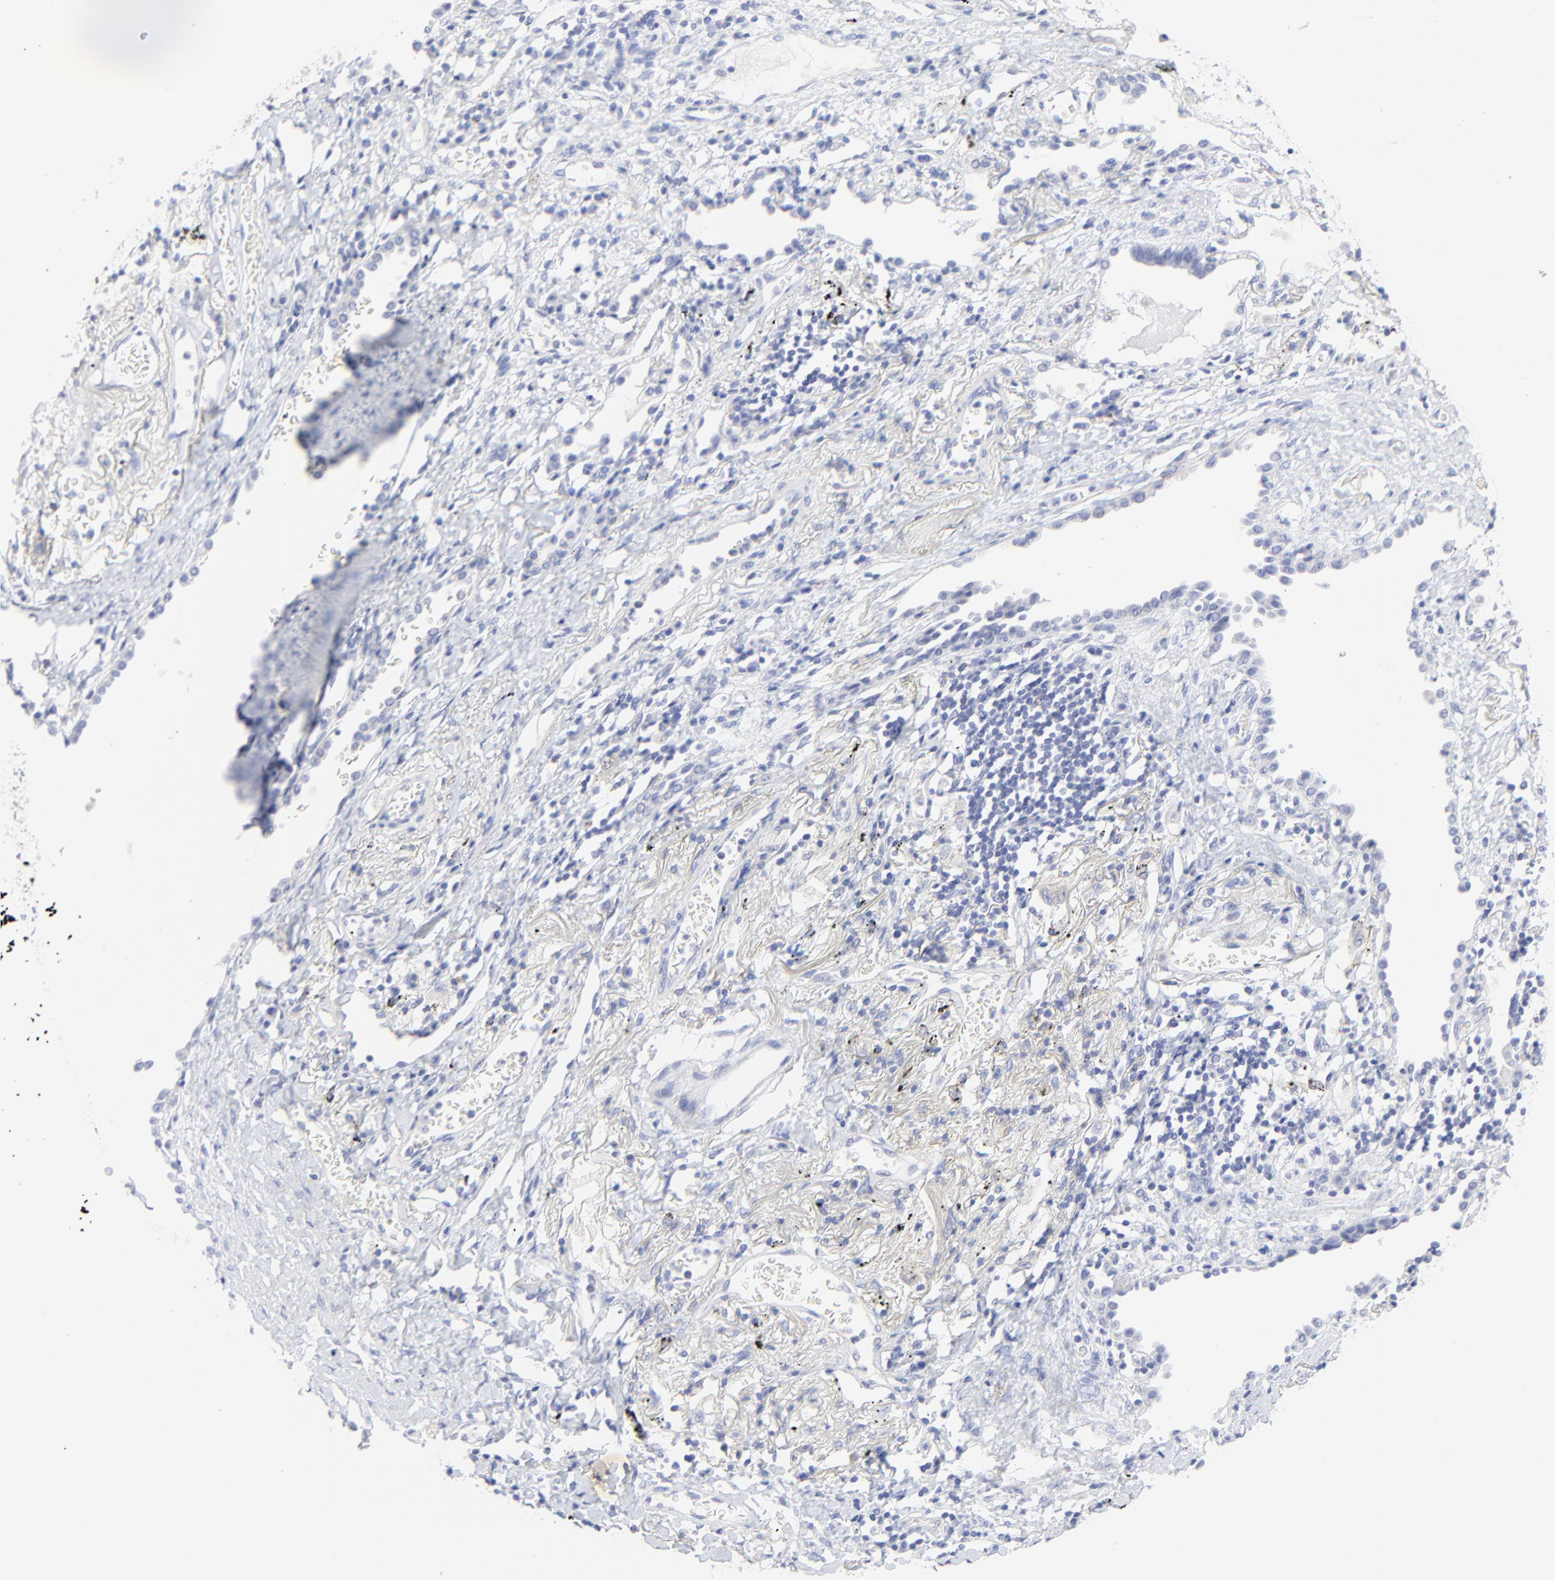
{"staining": {"intensity": "negative", "quantity": "none", "location": "none"}, "tissue": "lung cancer", "cell_type": "Tumor cells", "image_type": "cancer", "snomed": [{"axis": "morphology", "description": "Adenocarcinoma, NOS"}, {"axis": "topography", "description": "Lung"}], "caption": "Tumor cells show no significant expression in lung cancer (adenocarcinoma).", "gene": "PSD3", "patient": {"sex": "female", "age": 64}}